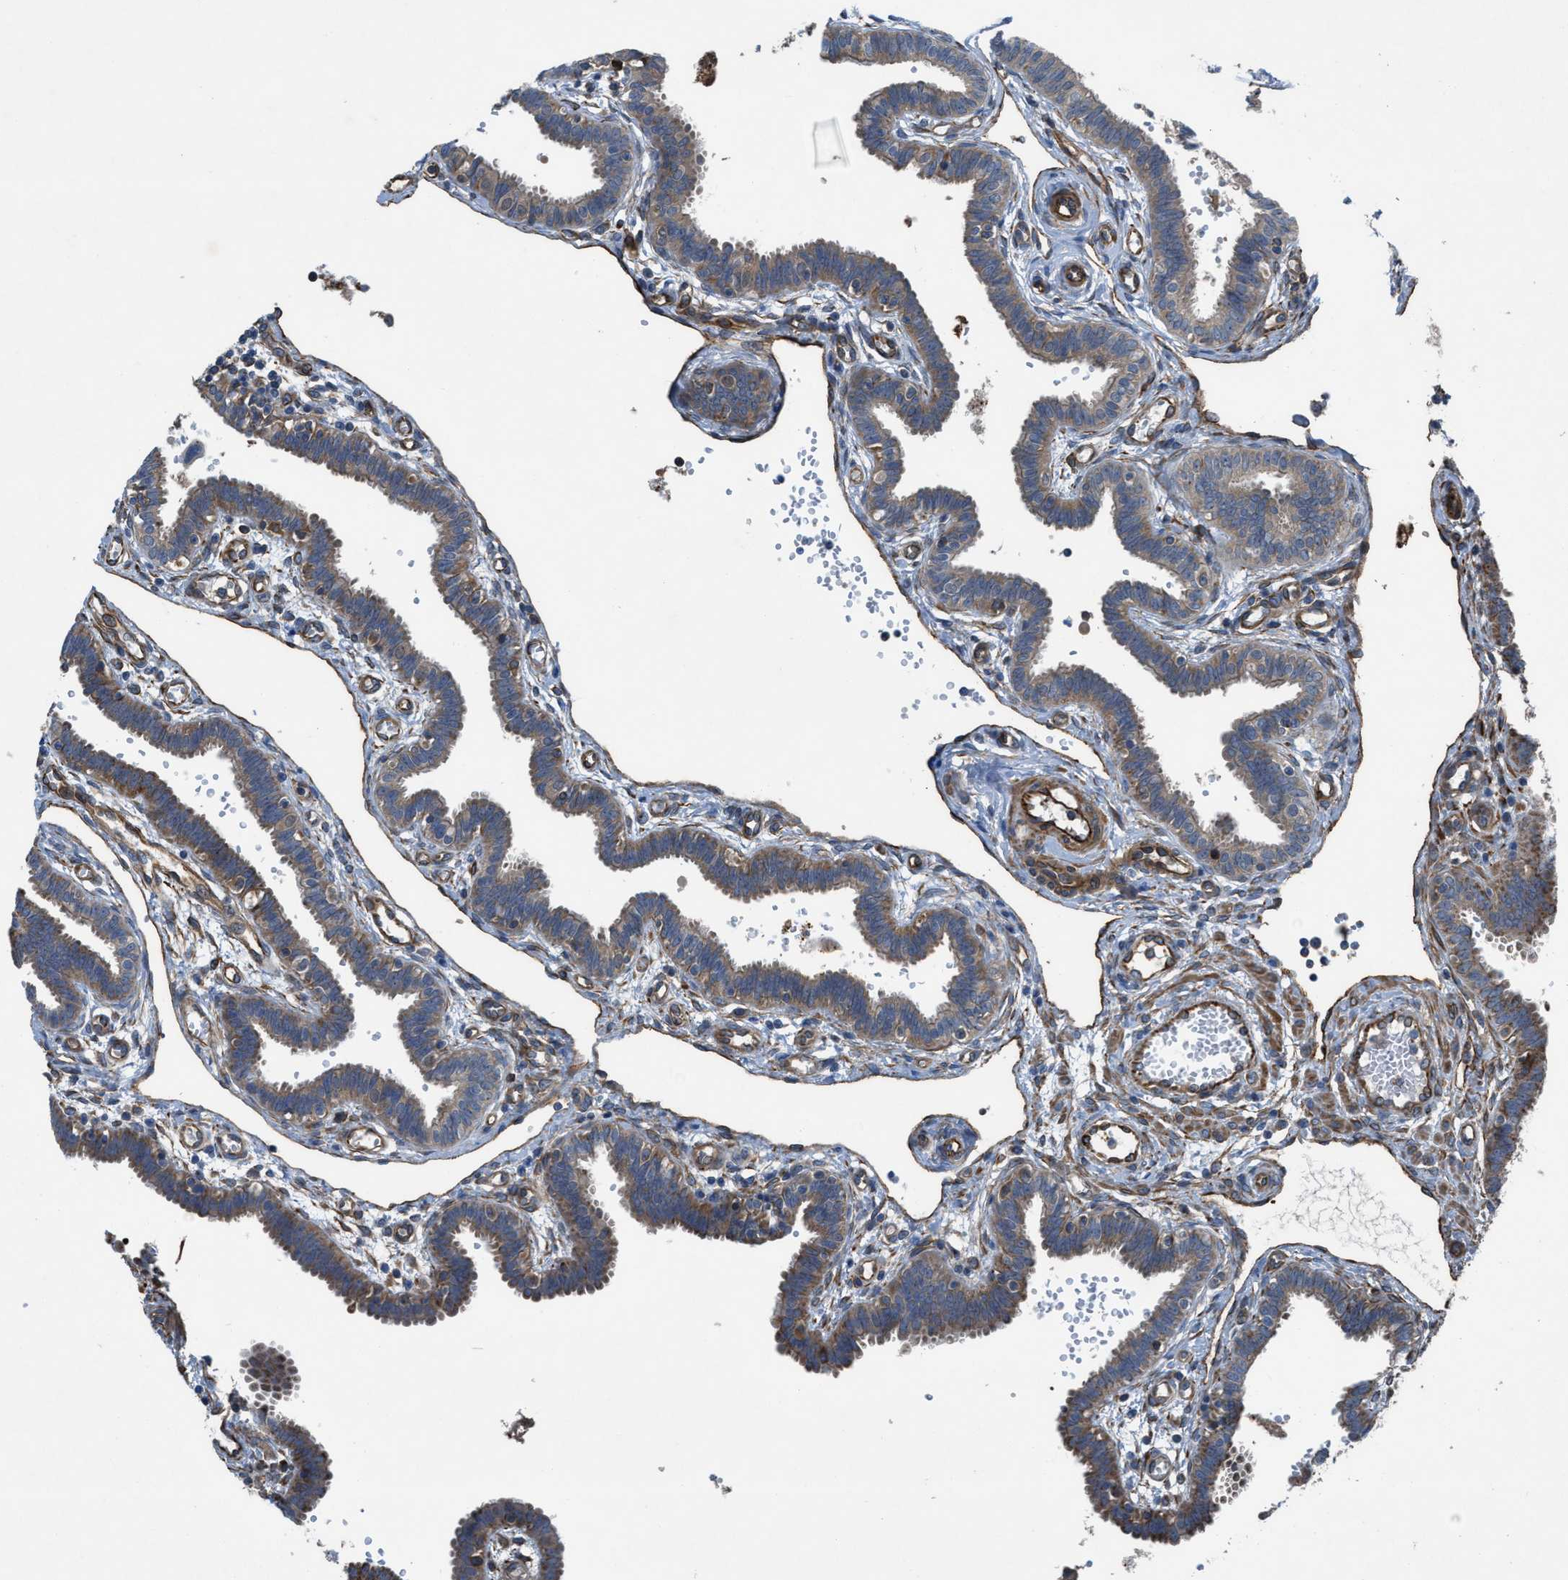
{"staining": {"intensity": "moderate", "quantity": "25%-75%", "location": "cytoplasmic/membranous"}, "tissue": "fallopian tube", "cell_type": "Glandular cells", "image_type": "normal", "snomed": [{"axis": "morphology", "description": "Normal tissue, NOS"}, {"axis": "topography", "description": "Fallopian tube"}, {"axis": "topography", "description": "Placenta"}], "caption": "Brown immunohistochemical staining in unremarkable fallopian tube reveals moderate cytoplasmic/membranous positivity in approximately 25%-75% of glandular cells.", "gene": "SLC6A9", "patient": {"sex": "female", "age": 32}}